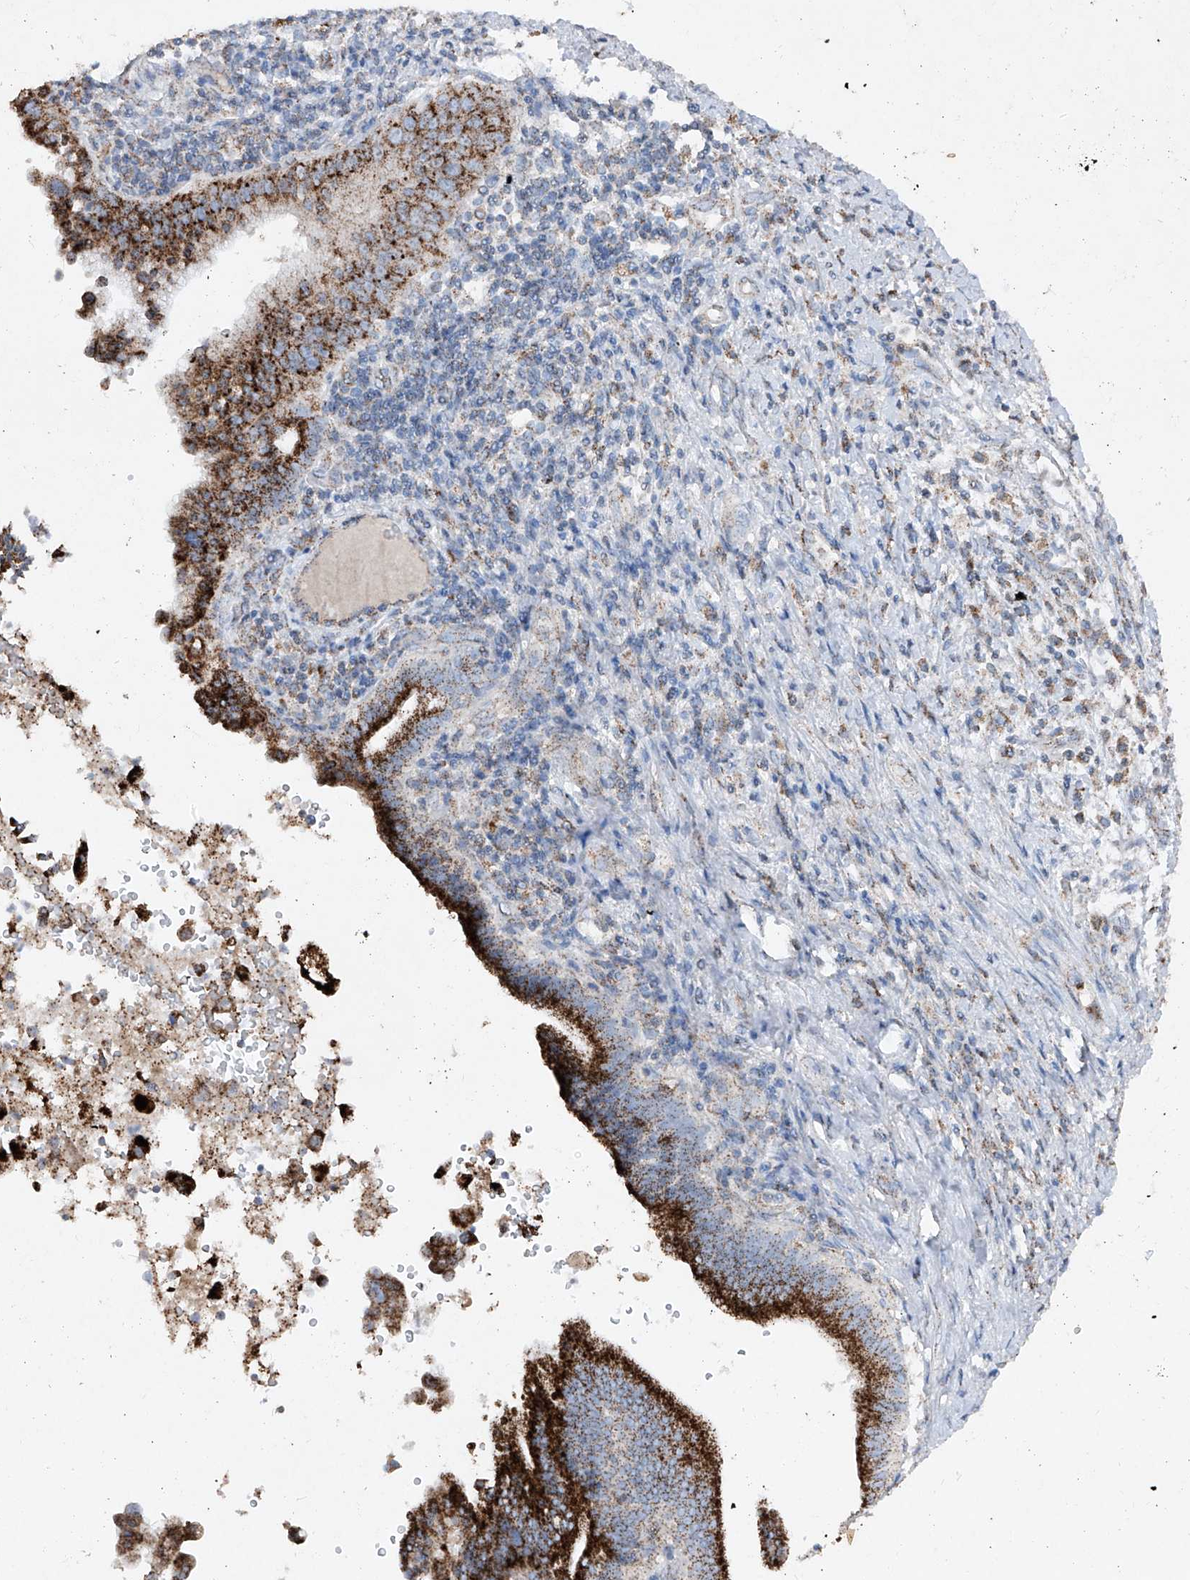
{"staining": {"intensity": "strong", "quantity": "25%-75%", "location": "cytoplasmic/membranous"}, "tissue": "liver cancer", "cell_type": "Tumor cells", "image_type": "cancer", "snomed": [{"axis": "morphology", "description": "Cholangiocarcinoma"}, {"axis": "topography", "description": "Liver"}], "caption": "An image of cholangiocarcinoma (liver) stained for a protein demonstrates strong cytoplasmic/membranous brown staining in tumor cells.", "gene": "ABCD3", "patient": {"sex": "female", "age": 54}}